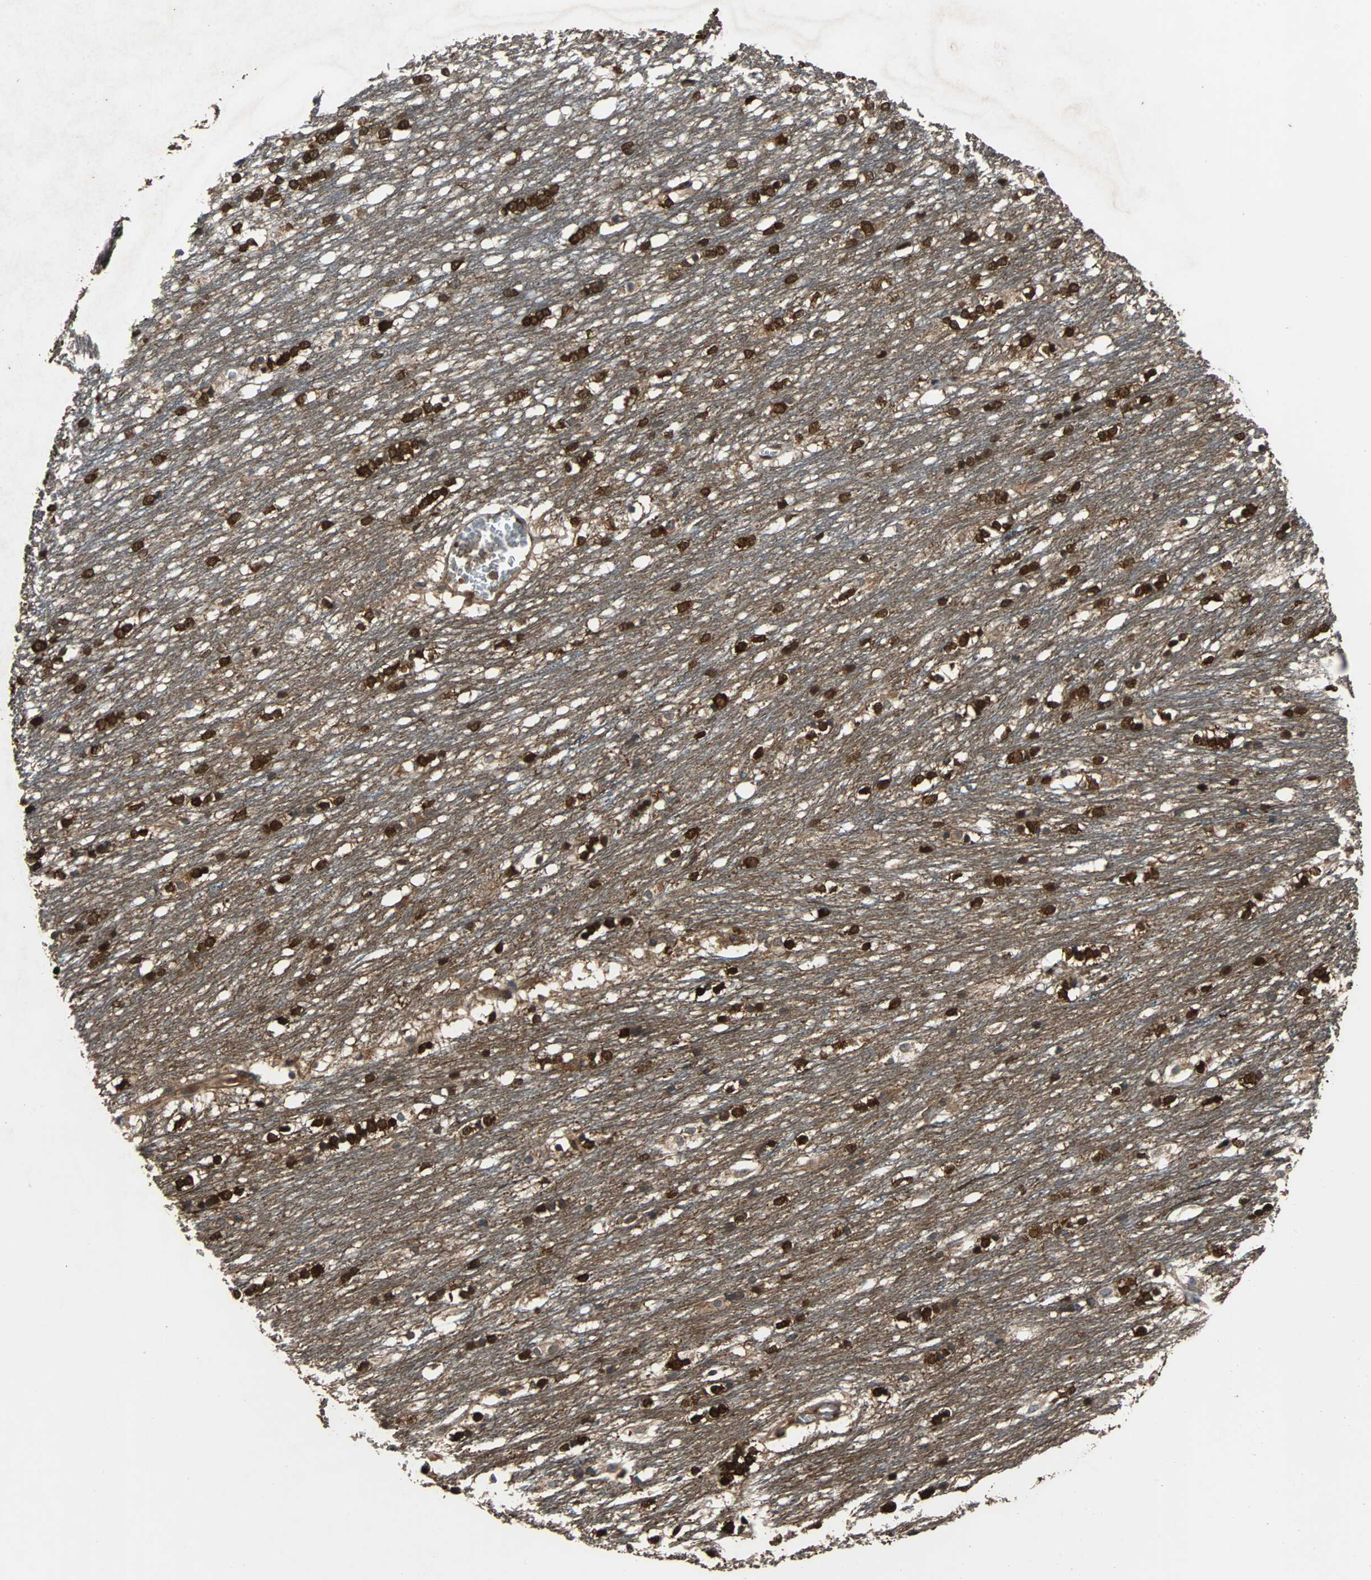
{"staining": {"intensity": "strong", "quantity": "25%-75%", "location": "cytoplasmic/membranous,nuclear"}, "tissue": "caudate", "cell_type": "Glial cells", "image_type": "normal", "snomed": [{"axis": "morphology", "description": "Normal tissue, NOS"}, {"axis": "topography", "description": "Lateral ventricle wall"}], "caption": "Immunohistochemistry (IHC) of normal caudate displays high levels of strong cytoplasmic/membranous,nuclear staining in about 25%-75% of glial cells. The protein is stained brown, and the nuclei are stained in blue (DAB IHC with brightfield microscopy, high magnification).", "gene": "NDRG1", "patient": {"sex": "female", "age": 19}}